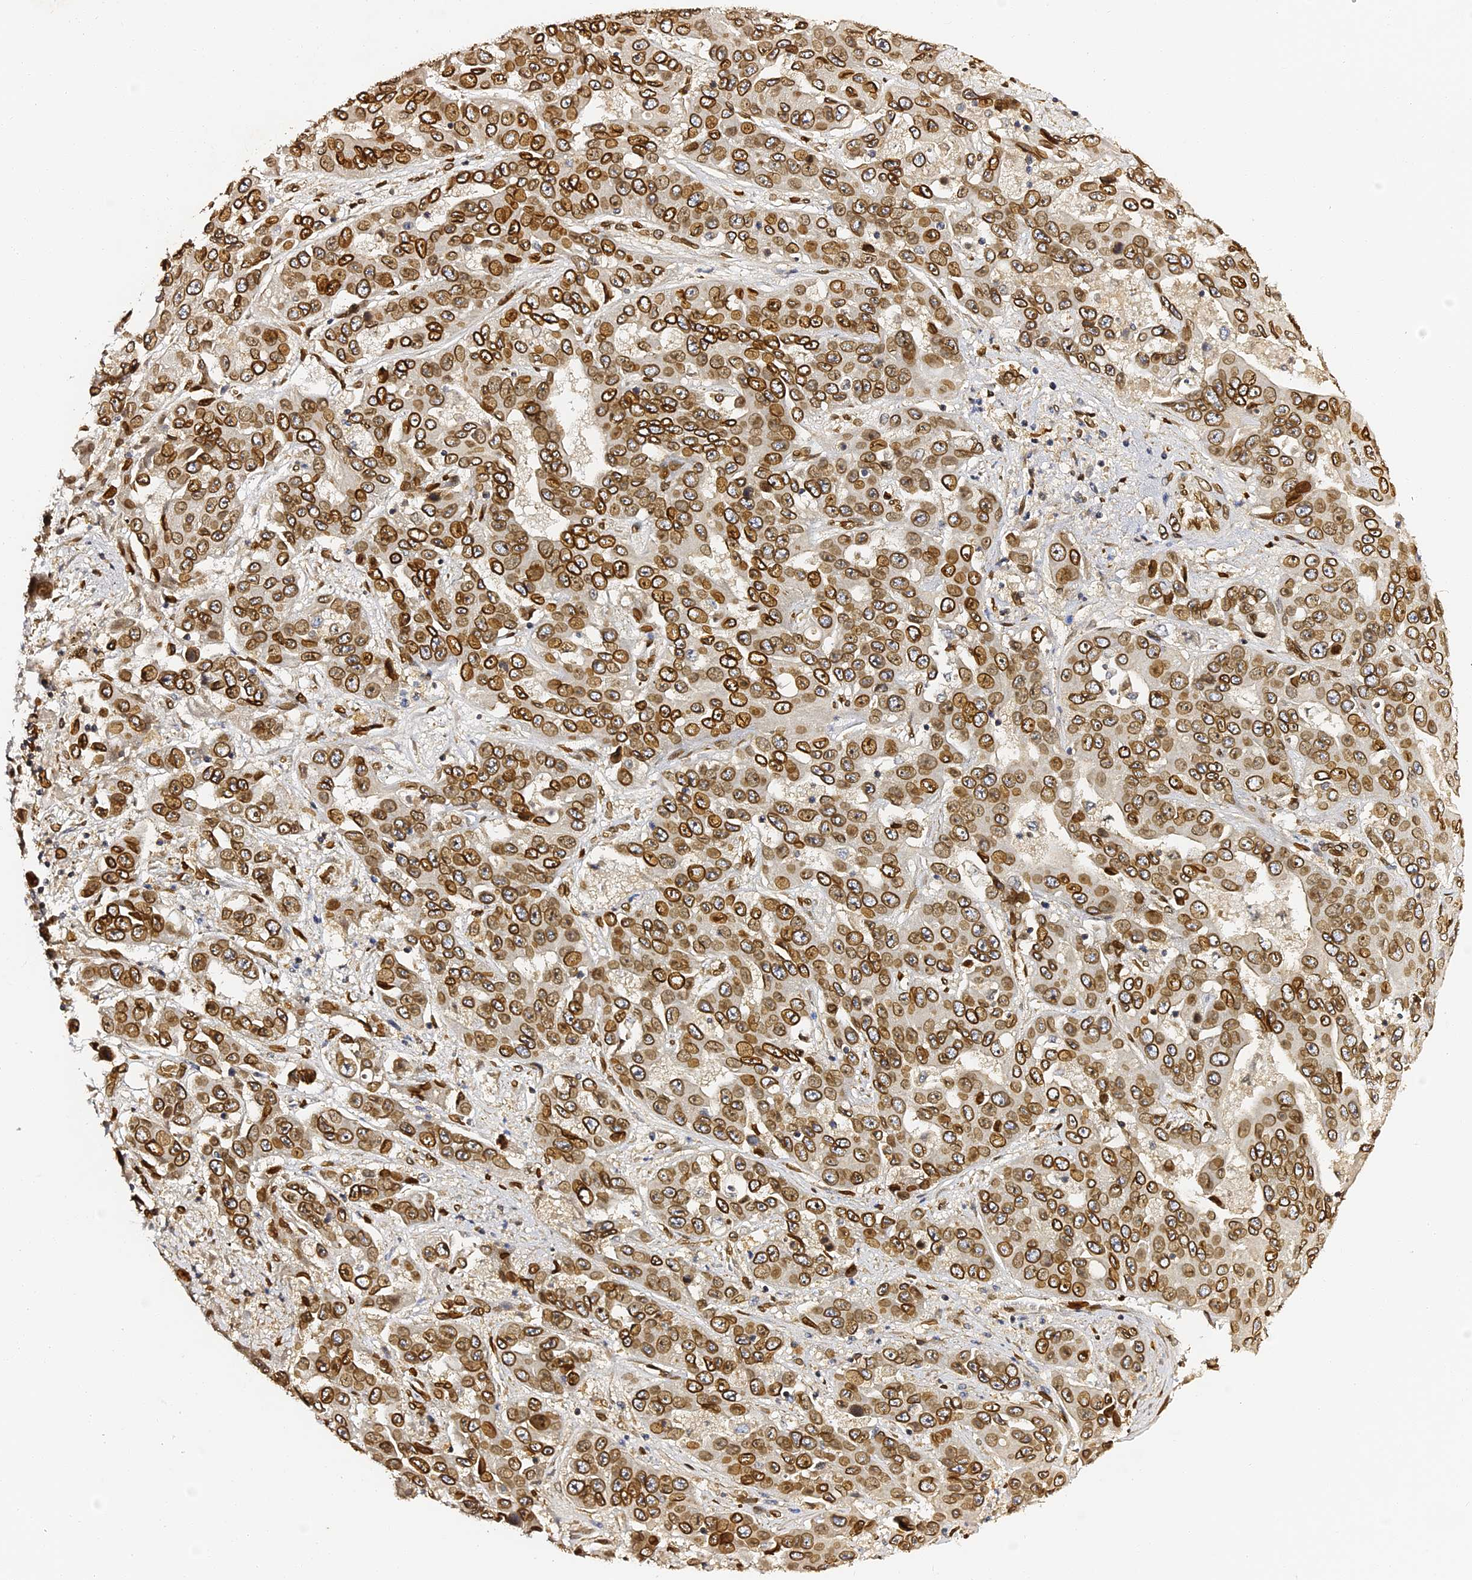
{"staining": {"intensity": "strong", "quantity": ">75%", "location": "cytoplasmic/membranous,nuclear"}, "tissue": "liver cancer", "cell_type": "Tumor cells", "image_type": "cancer", "snomed": [{"axis": "morphology", "description": "Cholangiocarcinoma"}, {"axis": "topography", "description": "Liver"}], "caption": "Tumor cells display high levels of strong cytoplasmic/membranous and nuclear positivity in about >75% of cells in liver cancer. The staining was performed using DAB (3,3'-diaminobenzidine) to visualize the protein expression in brown, while the nuclei were stained in blue with hematoxylin (Magnification: 20x).", "gene": "ANAPC5", "patient": {"sex": "female", "age": 52}}